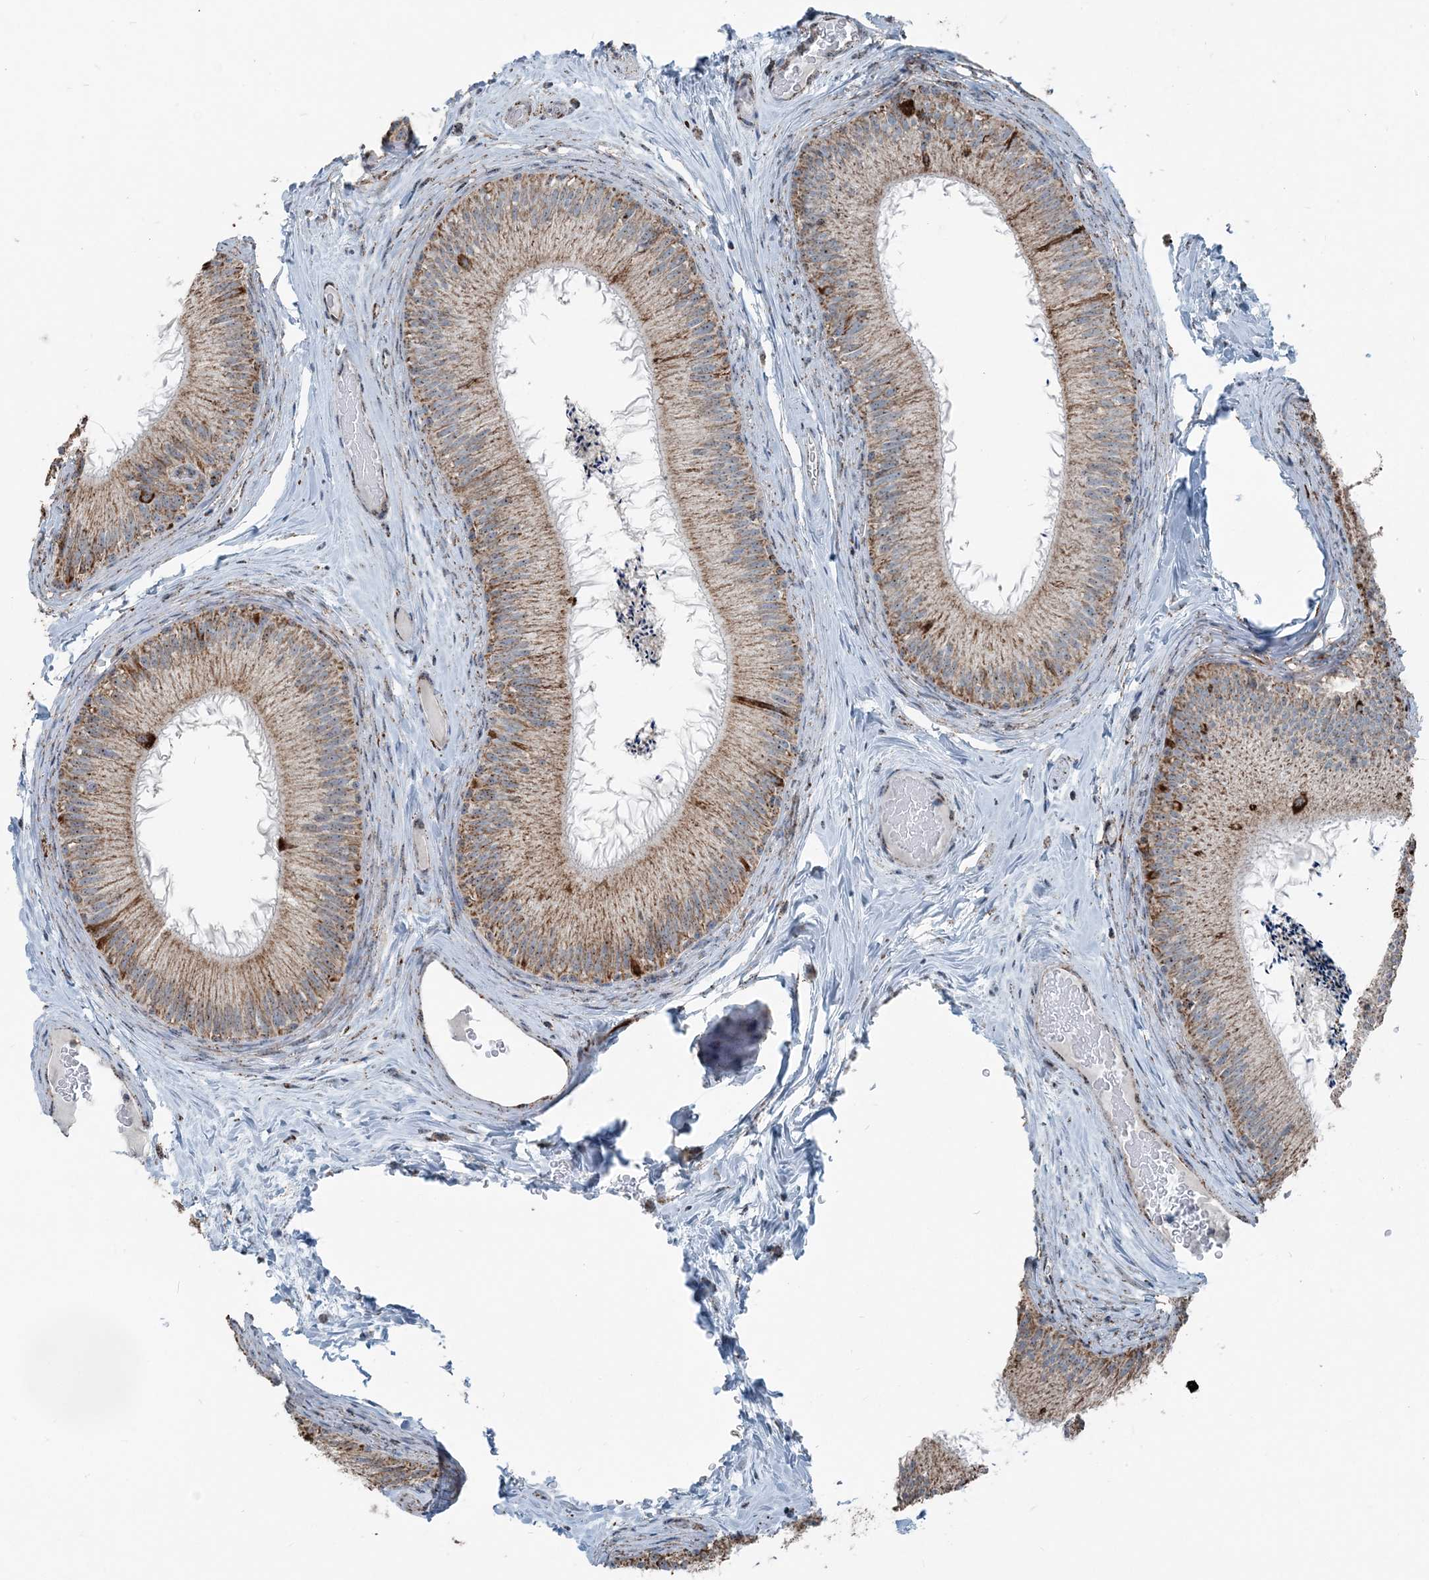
{"staining": {"intensity": "strong", "quantity": "25%-75%", "location": "cytoplasmic/membranous"}, "tissue": "epididymis", "cell_type": "Glandular cells", "image_type": "normal", "snomed": [{"axis": "morphology", "description": "Normal tissue, NOS"}, {"axis": "topography", "description": "Epididymis"}], "caption": "A histopathology image showing strong cytoplasmic/membranous staining in approximately 25%-75% of glandular cells in benign epididymis, as visualized by brown immunohistochemical staining.", "gene": "SUCLG1", "patient": {"sex": "male", "age": 50}}